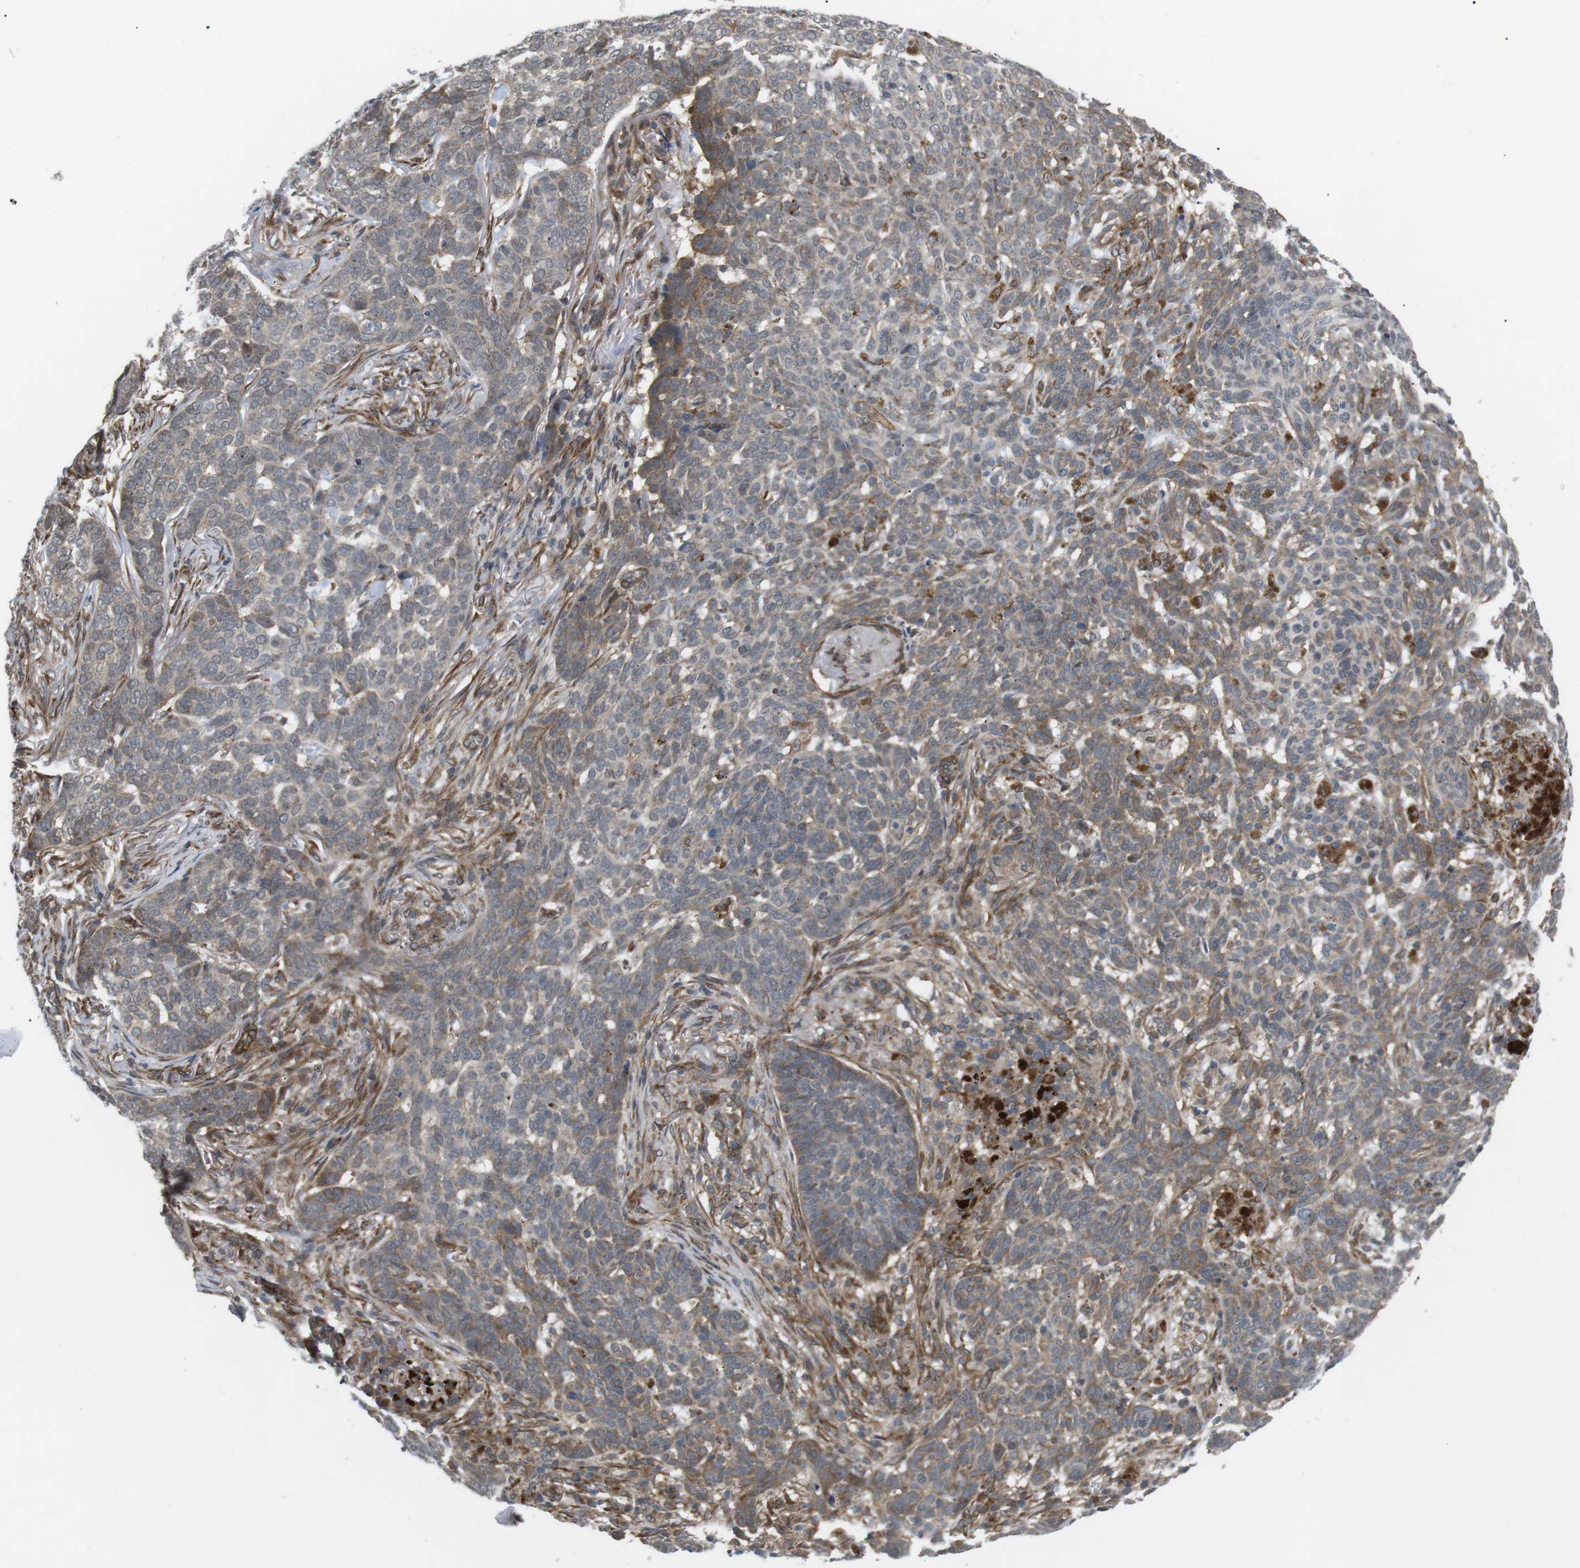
{"staining": {"intensity": "weak", "quantity": ">75%", "location": "cytoplasmic/membranous"}, "tissue": "skin cancer", "cell_type": "Tumor cells", "image_type": "cancer", "snomed": [{"axis": "morphology", "description": "Basal cell carcinoma"}, {"axis": "topography", "description": "Skin"}], "caption": "Human basal cell carcinoma (skin) stained for a protein (brown) exhibits weak cytoplasmic/membranous positive staining in approximately >75% of tumor cells.", "gene": "KANK2", "patient": {"sex": "male", "age": 85}}